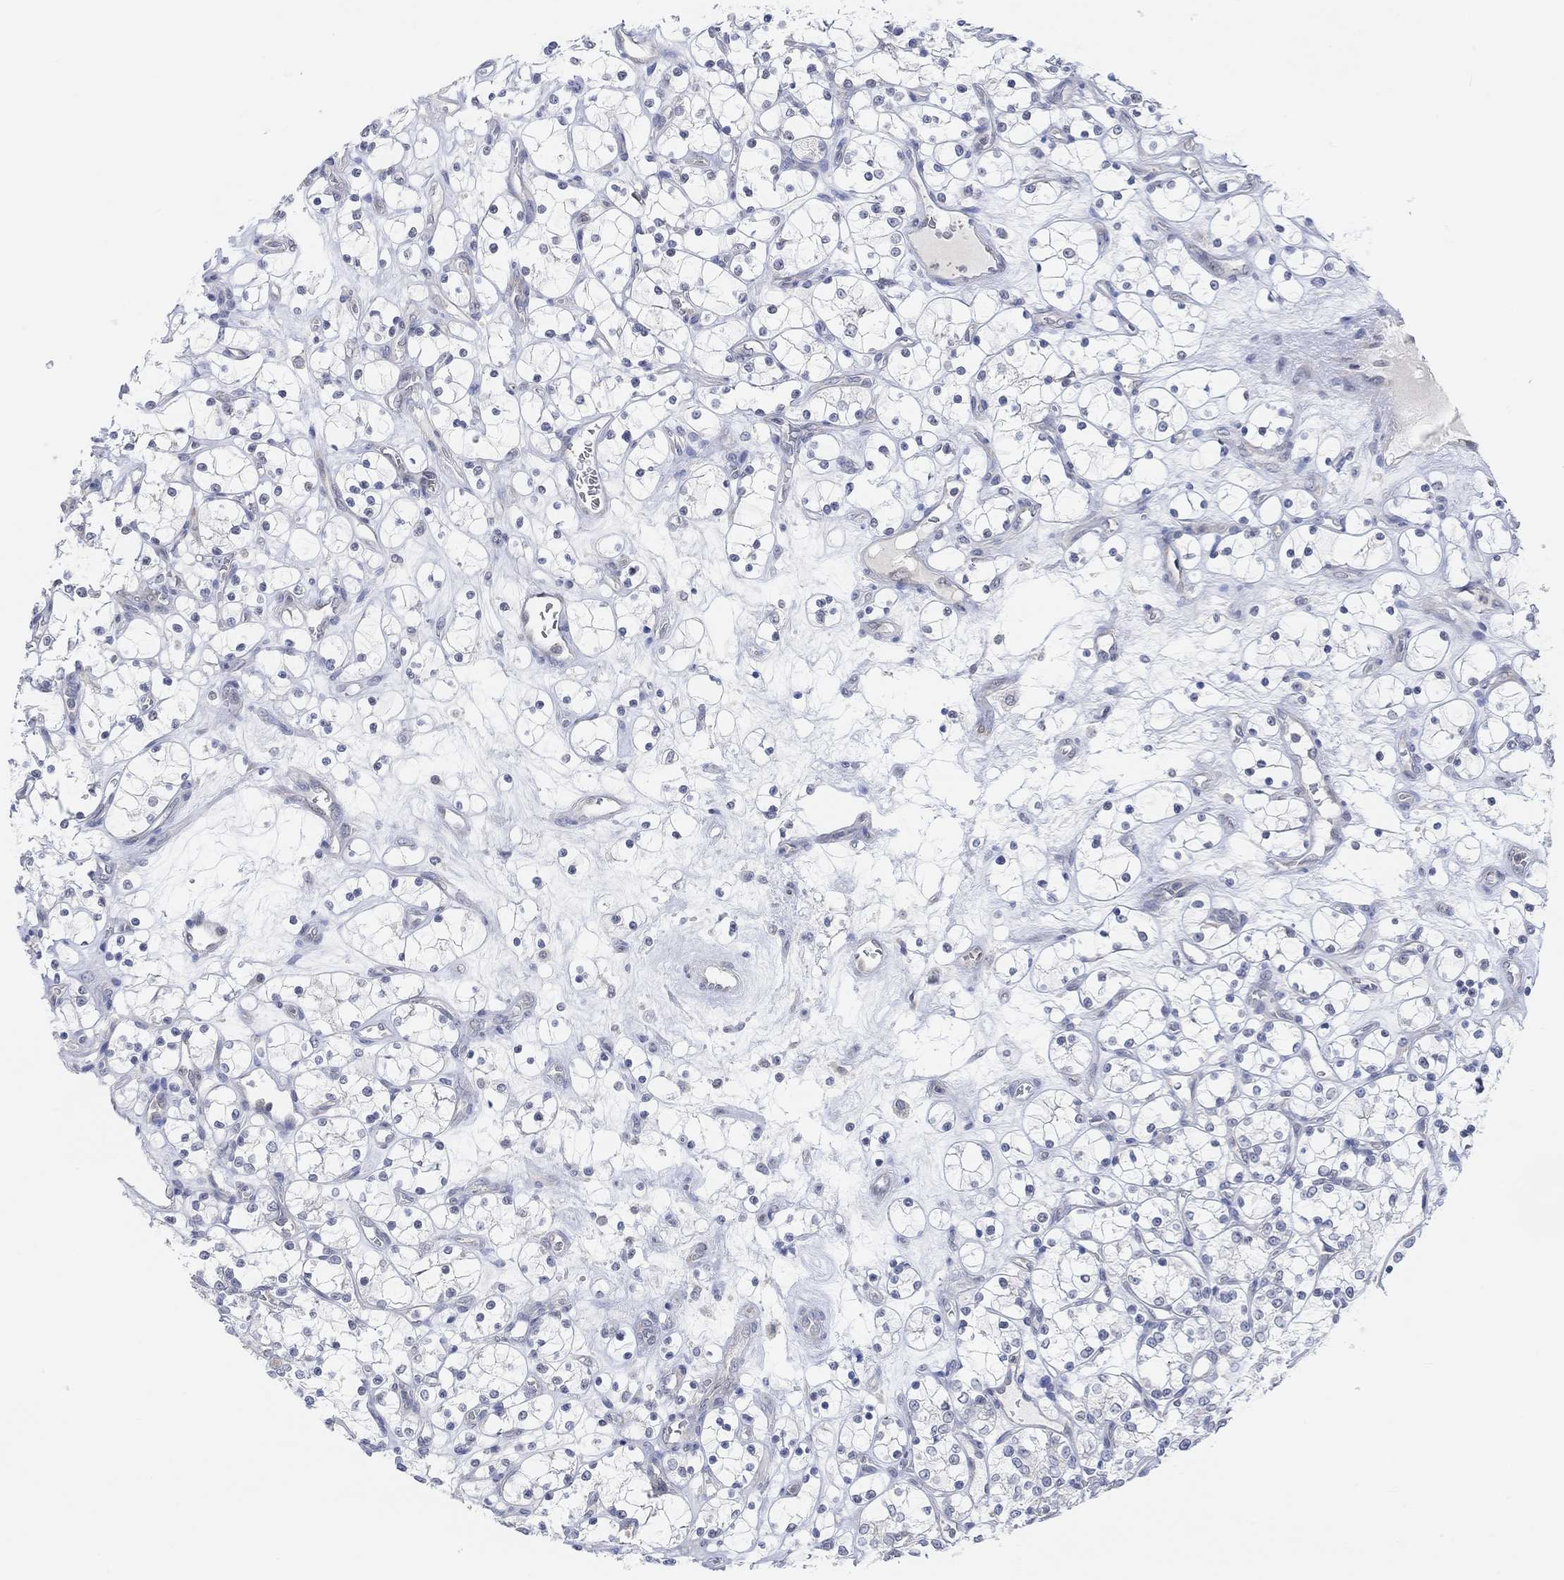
{"staining": {"intensity": "negative", "quantity": "none", "location": "none"}, "tissue": "renal cancer", "cell_type": "Tumor cells", "image_type": "cancer", "snomed": [{"axis": "morphology", "description": "Adenocarcinoma, NOS"}, {"axis": "topography", "description": "Kidney"}], "caption": "Renal adenocarcinoma stained for a protein using IHC reveals no expression tumor cells.", "gene": "MUC1", "patient": {"sex": "female", "age": 69}}